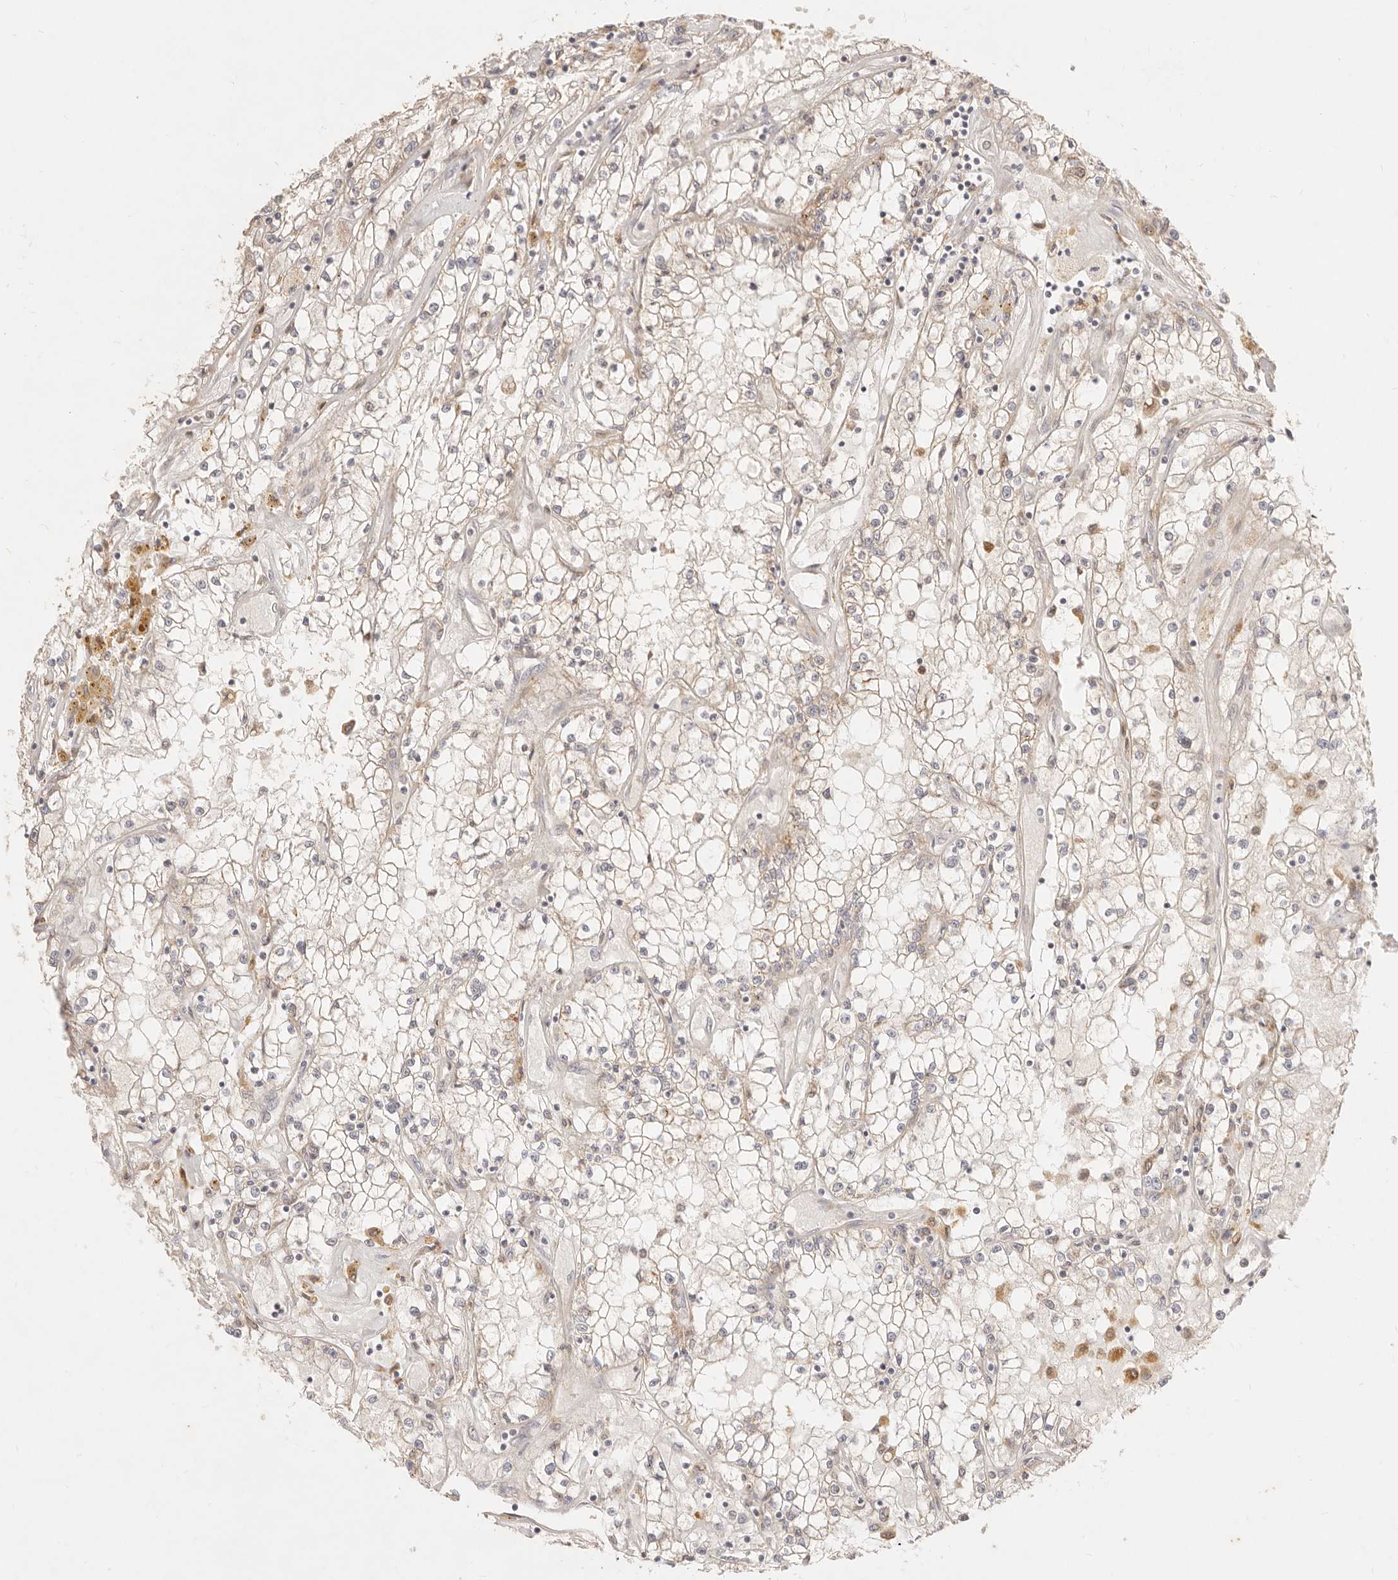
{"staining": {"intensity": "negative", "quantity": "none", "location": "none"}, "tissue": "renal cancer", "cell_type": "Tumor cells", "image_type": "cancer", "snomed": [{"axis": "morphology", "description": "Adenocarcinoma, NOS"}, {"axis": "topography", "description": "Kidney"}], "caption": "IHC photomicrograph of adenocarcinoma (renal) stained for a protein (brown), which exhibits no expression in tumor cells.", "gene": "ACOX1", "patient": {"sex": "male", "age": 56}}